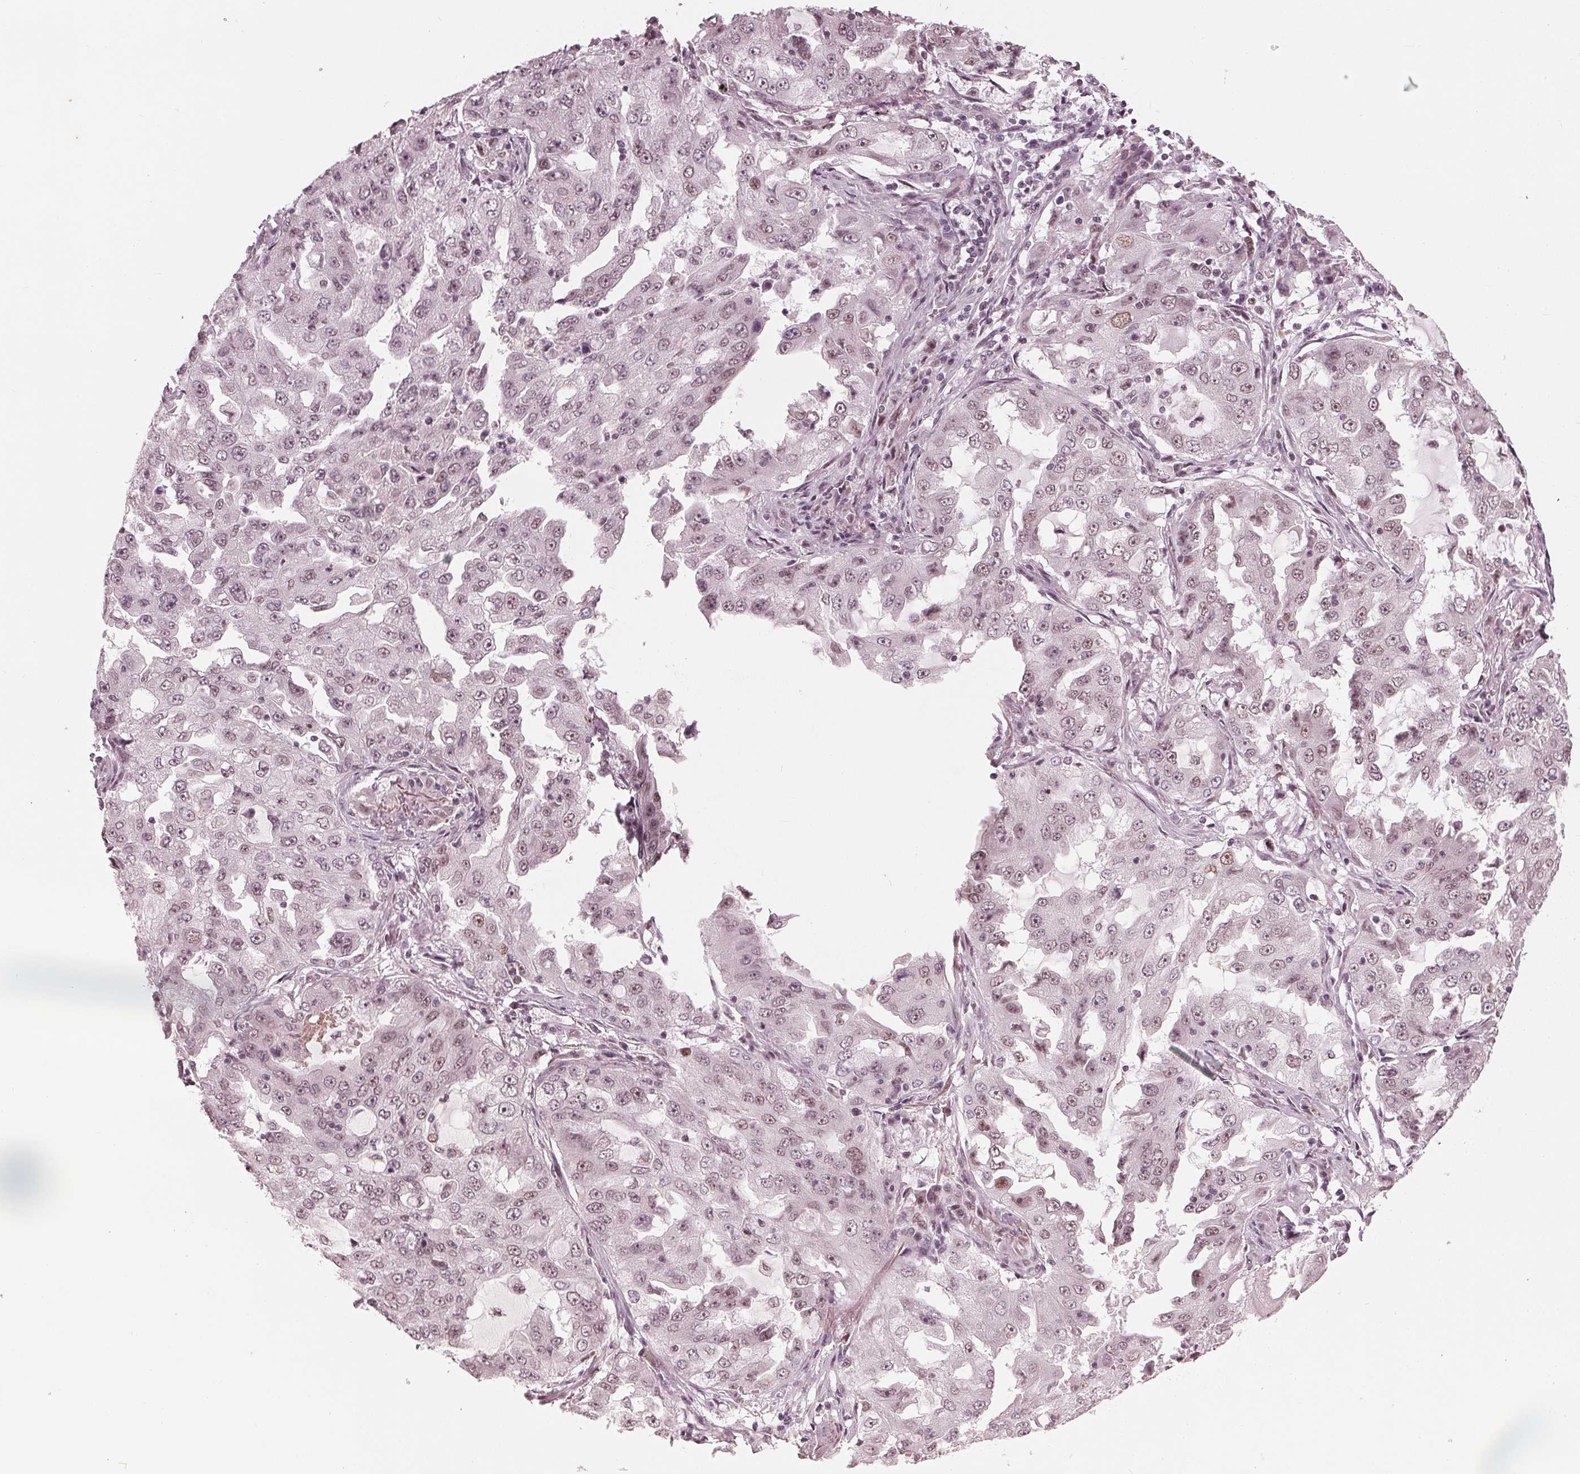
{"staining": {"intensity": "weak", "quantity": "25%-75%", "location": "nuclear"}, "tissue": "lung cancer", "cell_type": "Tumor cells", "image_type": "cancer", "snomed": [{"axis": "morphology", "description": "Adenocarcinoma, NOS"}, {"axis": "topography", "description": "Lung"}], "caption": "This histopathology image exhibits IHC staining of lung adenocarcinoma, with low weak nuclear staining in approximately 25%-75% of tumor cells.", "gene": "DNMT3L", "patient": {"sex": "female", "age": 61}}